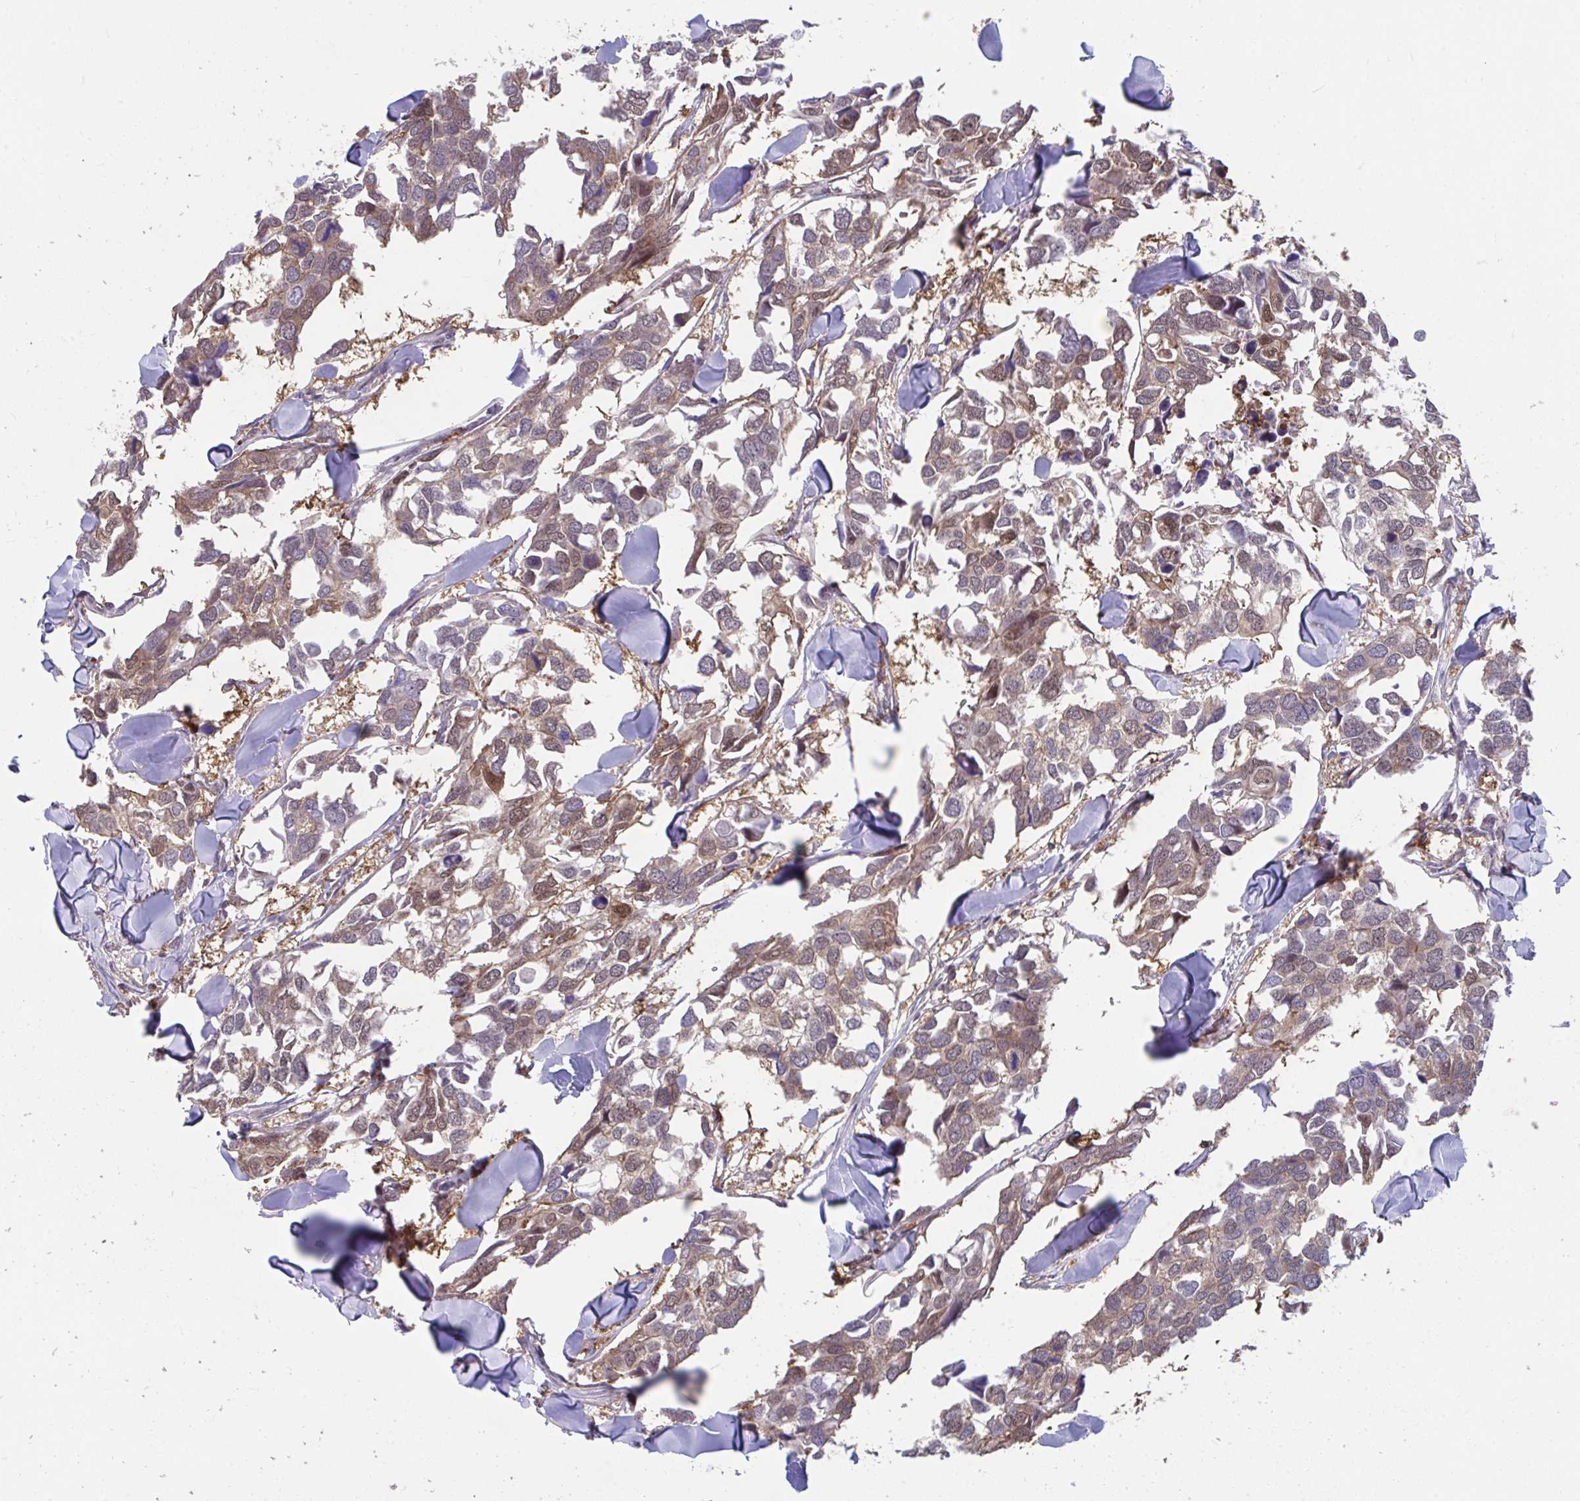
{"staining": {"intensity": "moderate", "quantity": ">75%", "location": "cytoplasmic/membranous"}, "tissue": "breast cancer", "cell_type": "Tumor cells", "image_type": "cancer", "snomed": [{"axis": "morphology", "description": "Duct carcinoma"}, {"axis": "topography", "description": "Breast"}], "caption": "High-magnification brightfield microscopy of intraductal carcinoma (breast) stained with DAB (brown) and counterstained with hematoxylin (blue). tumor cells exhibit moderate cytoplasmic/membranous positivity is identified in approximately>75% of cells.", "gene": "PCDHB7", "patient": {"sex": "female", "age": 83}}